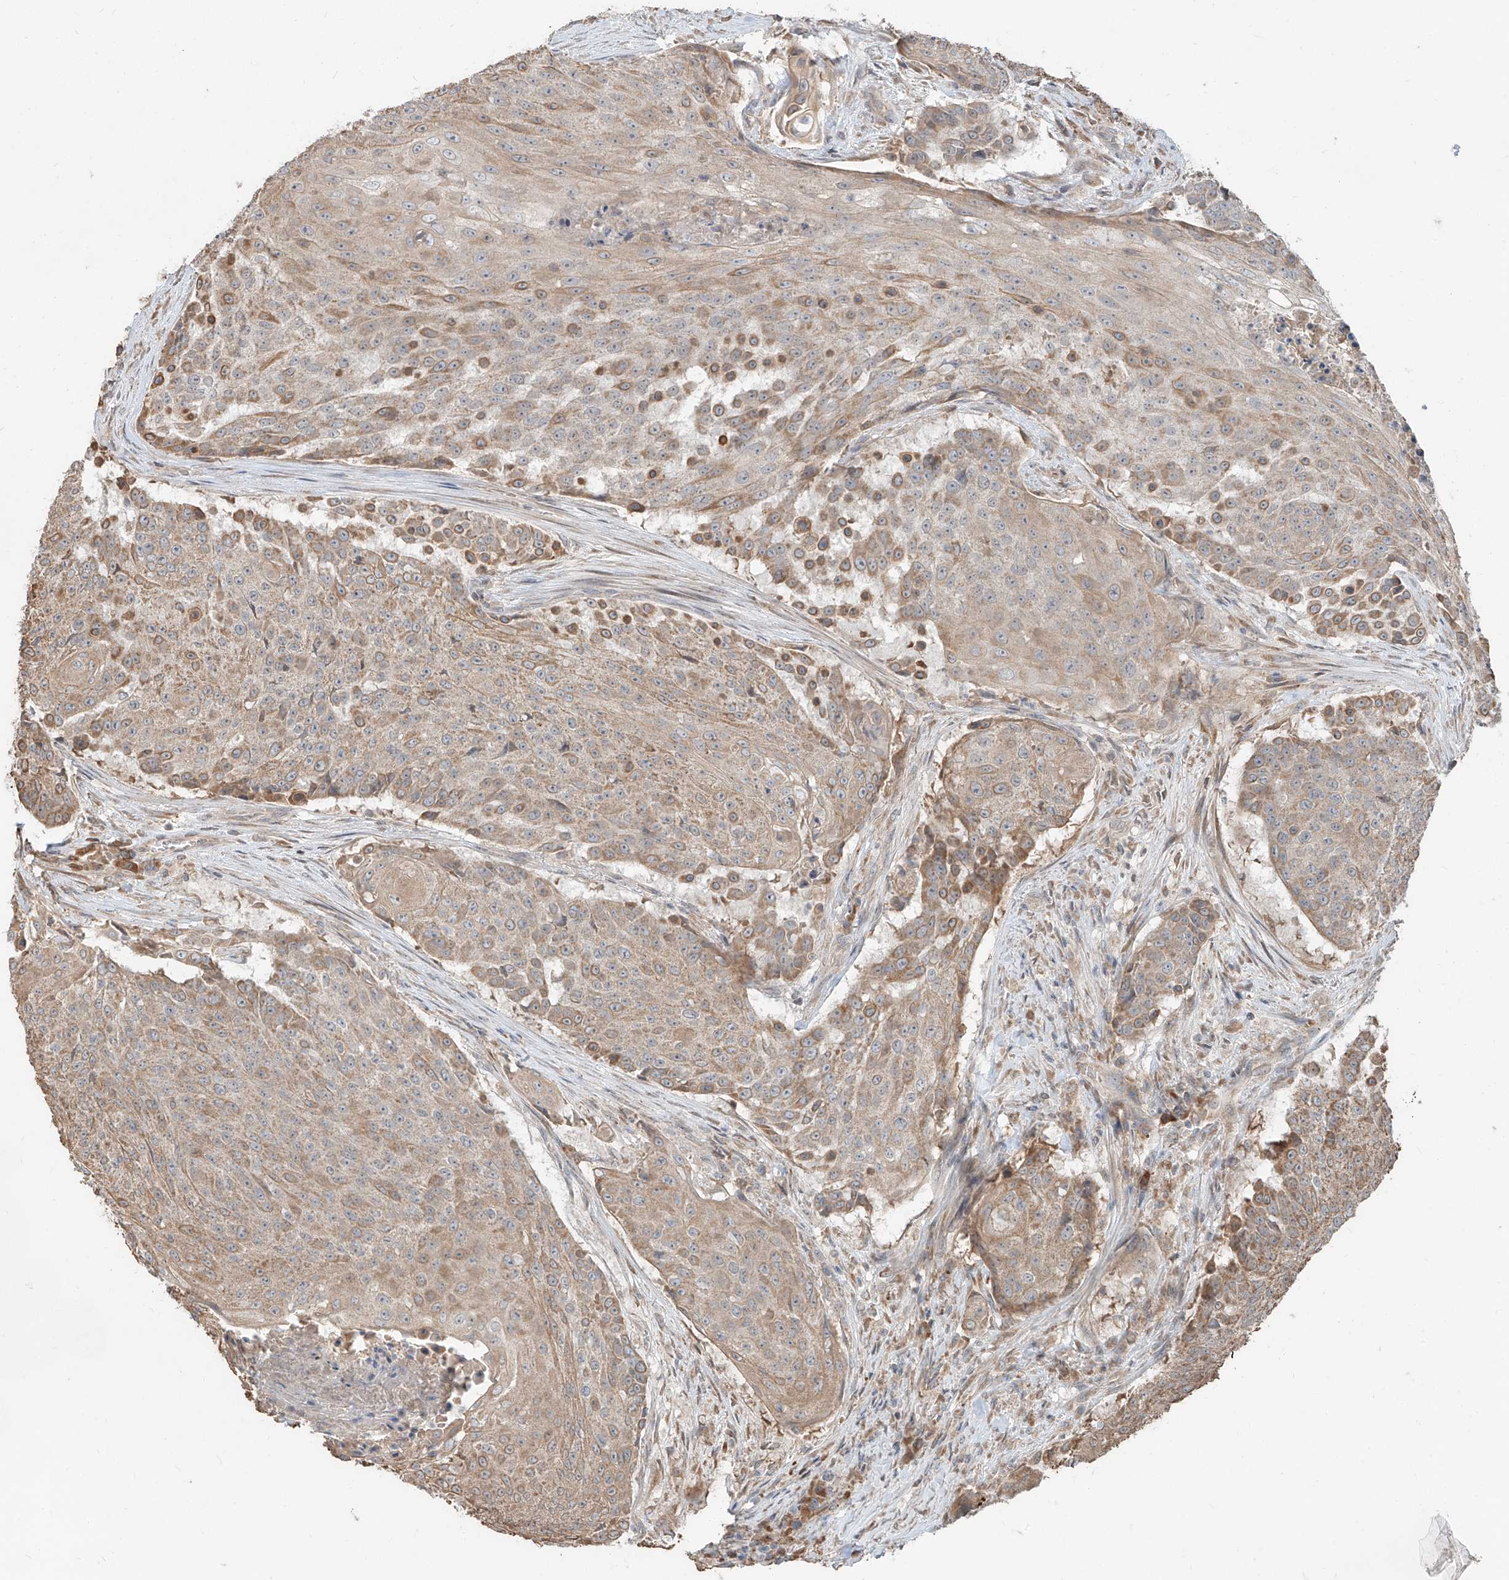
{"staining": {"intensity": "weak", "quantity": ">75%", "location": "cytoplasmic/membranous"}, "tissue": "urothelial cancer", "cell_type": "Tumor cells", "image_type": "cancer", "snomed": [{"axis": "morphology", "description": "Urothelial carcinoma, High grade"}, {"axis": "topography", "description": "Urinary bladder"}], "caption": "A histopathology image of urothelial cancer stained for a protein exhibits weak cytoplasmic/membranous brown staining in tumor cells. (Brightfield microscopy of DAB IHC at high magnification).", "gene": "STX19", "patient": {"sex": "female", "age": 63}}